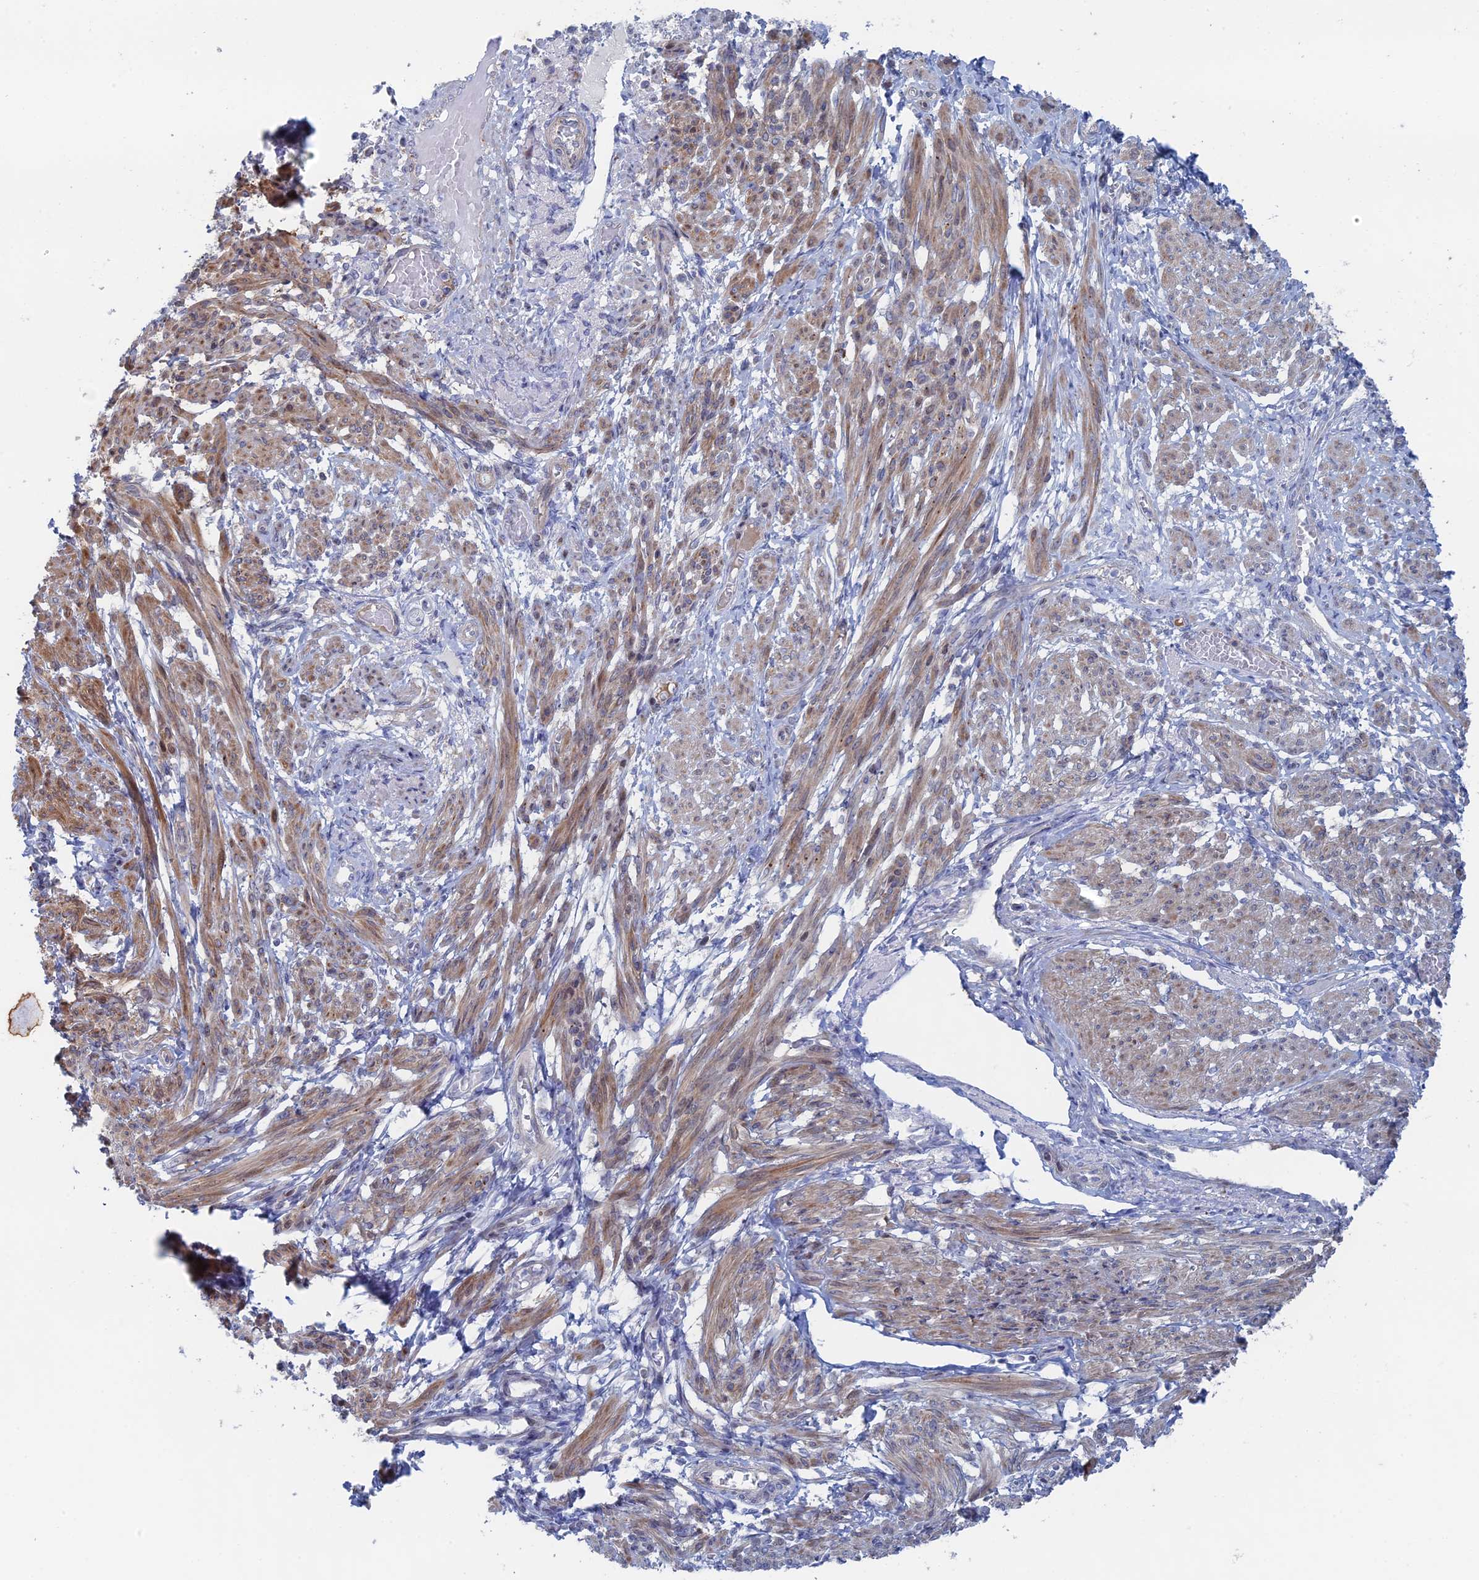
{"staining": {"intensity": "moderate", "quantity": "25%-75%", "location": "cytoplasmic/membranous"}, "tissue": "smooth muscle", "cell_type": "Smooth muscle cells", "image_type": "normal", "snomed": [{"axis": "morphology", "description": "Normal tissue, NOS"}, {"axis": "topography", "description": "Smooth muscle"}], "caption": "Immunohistochemistry of unremarkable smooth muscle displays medium levels of moderate cytoplasmic/membranous expression in approximately 25%-75% of smooth muscle cells. (Brightfield microscopy of DAB IHC at high magnification).", "gene": "IL7", "patient": {"sex": "female", "age": 39}}